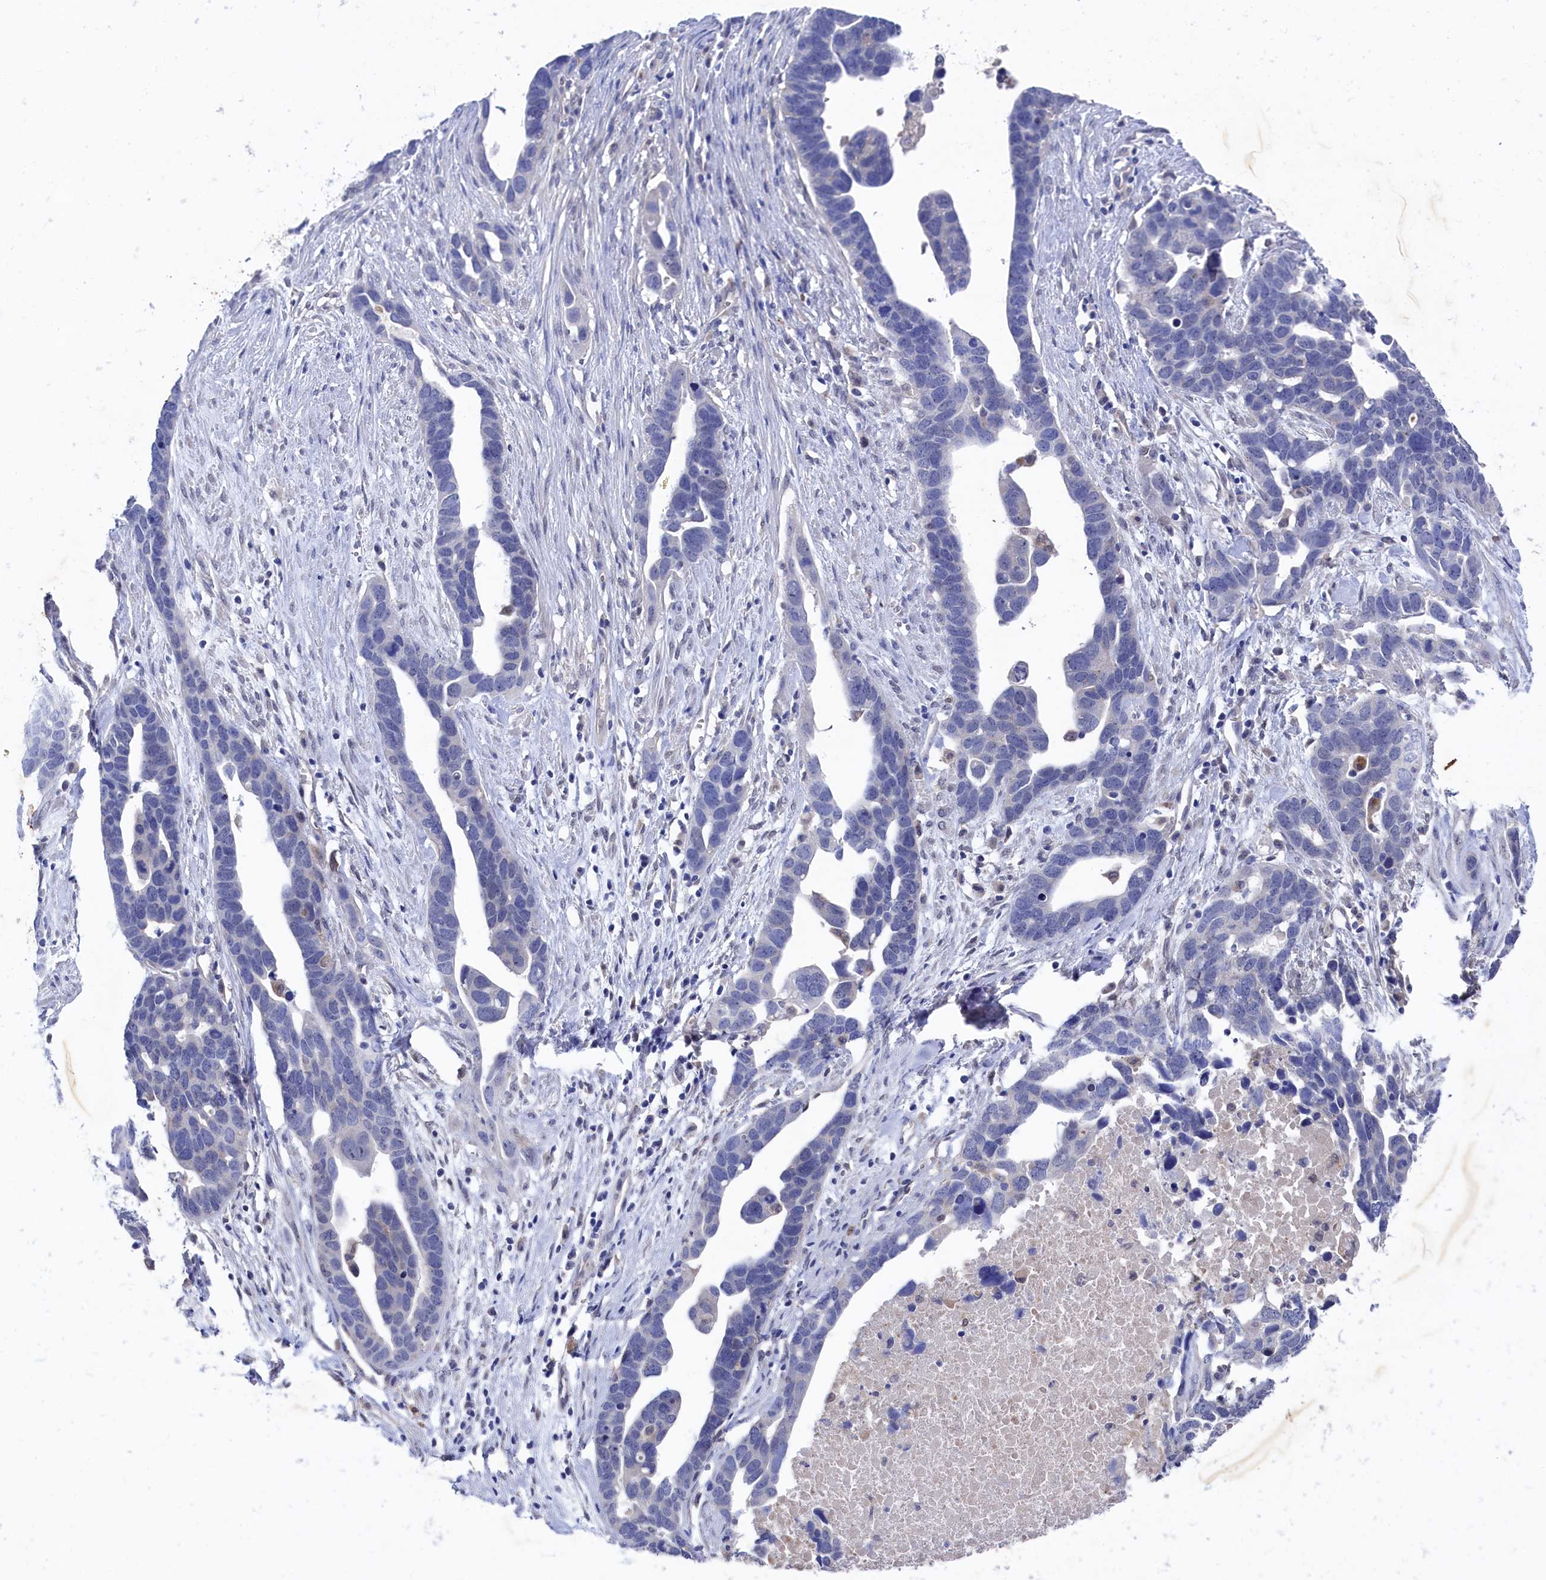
{"staining": {"intensity": "negative", "quantity": "none", "location": "none"}, "tissue": "ovarian cancer", "cell_type": "Tumor cells", "image_type": "cancer", "snomed": [{"axis": "morphology", "description": "Cystadenocarcinoma, serous, NOS"}, {"axis": "topography", "description": "Ovary"}], "caption": "This is an IHC histopathology image of human ovarian serous cystadenocarcinoma. There is no staining in tumor cells.", "gene": "RNH1", "patient": {"sex": "female", "age": 54}}